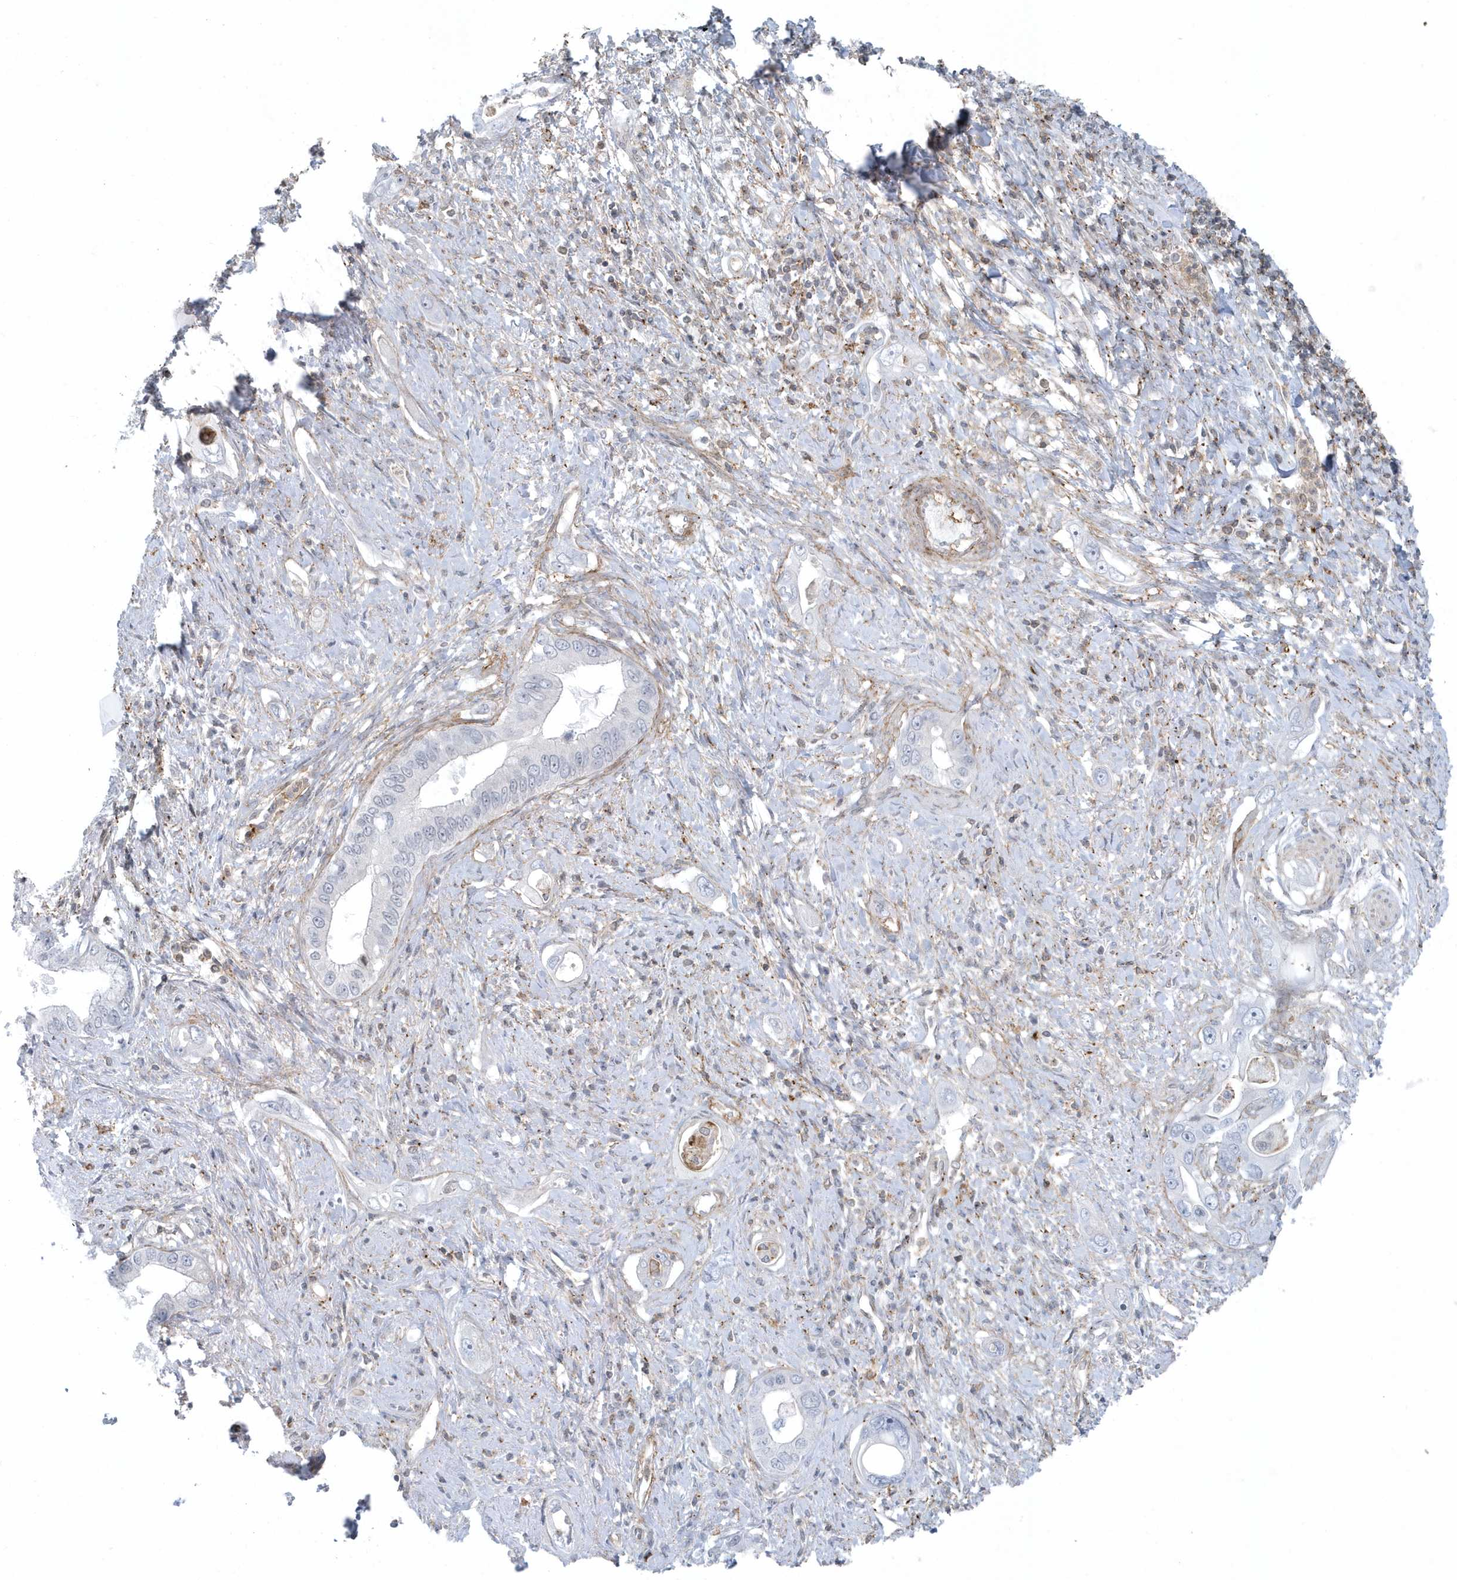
{"staining": {"intensity": "negative", "quantity": "none", "location": "none"}, "tissue": "pancreatic cancer", "cell_type": "Tumor cells", "image_type": "cancer", "snomed": [{"axis": "morphology", "description": "Inflammation, NOS"}, {"axis": "morphology", "description": "Adenocarcinoma, NOS"}, {"axis": "topography", "description": "Pancreas"}], "caption": "This image is of pancreatic adenocarcinoma stained with immunohistochemistry (IHC) to label a protein in brown with the nuclei are counter-stained blue. There is no positivity in tumor cells.", "gene": "CACNB2", "patient": {"sex": "female", "age": 56}}